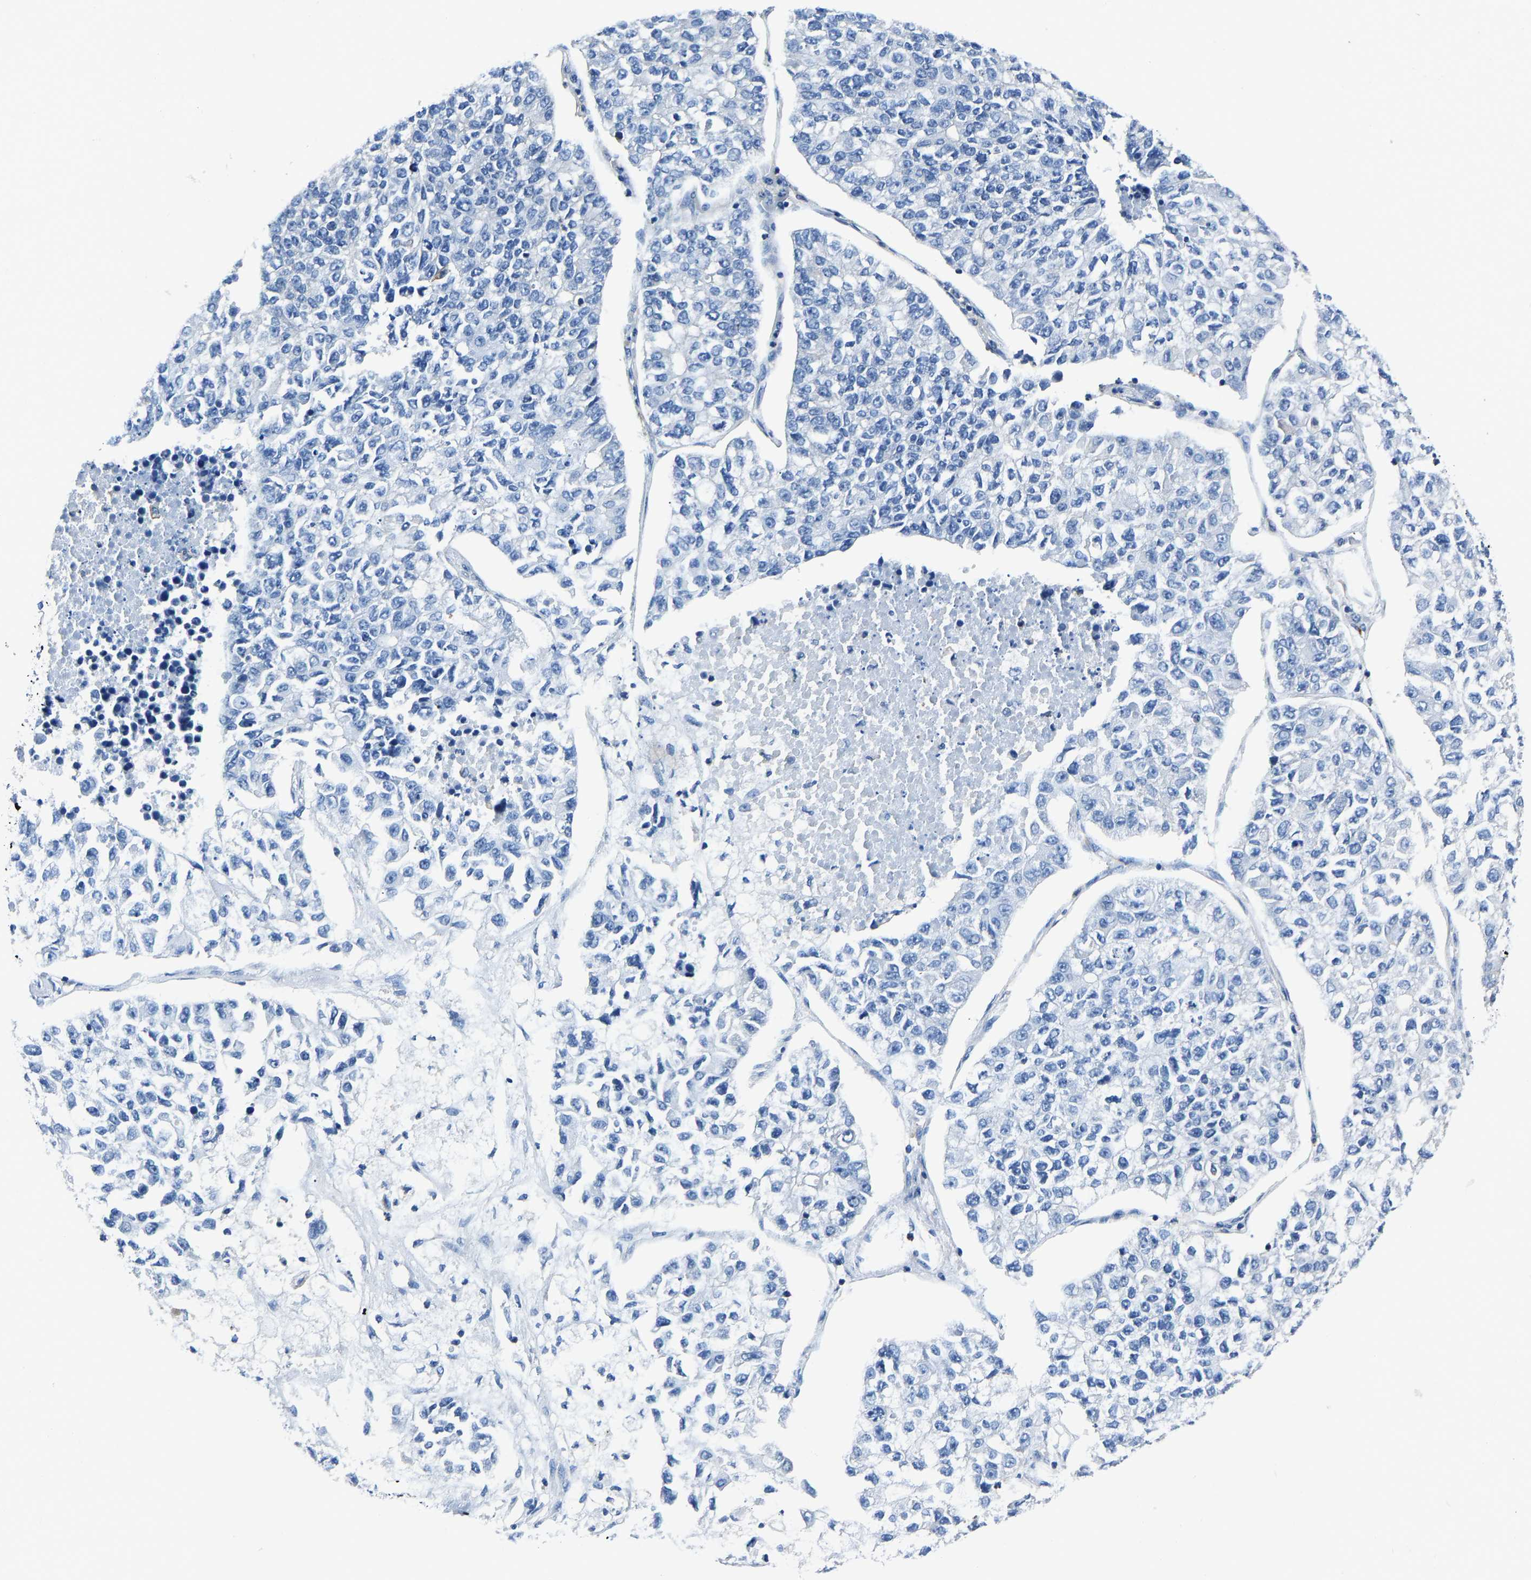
{"staining": {"intensity": "negative", "quantity": "none", "location": "none"}, "tissue": "lung cancer", "cell_type": "Tumor cells", "image_type": "cancer", "snomed": [{"axis": "morphology", "description": "Adenocarcinoma, NOS"}, {"axis": "topography", "description": "Lung"}], "caption": "Histopathology image shows no significant protein positivity in tumor cells of lung cancer. The staining is performed using DAB brown chromogen with nuclei counter-stained in using hematoxylin.", "gene": "PRKAR1A", "patient": {"sex": "male", "age": 49}}